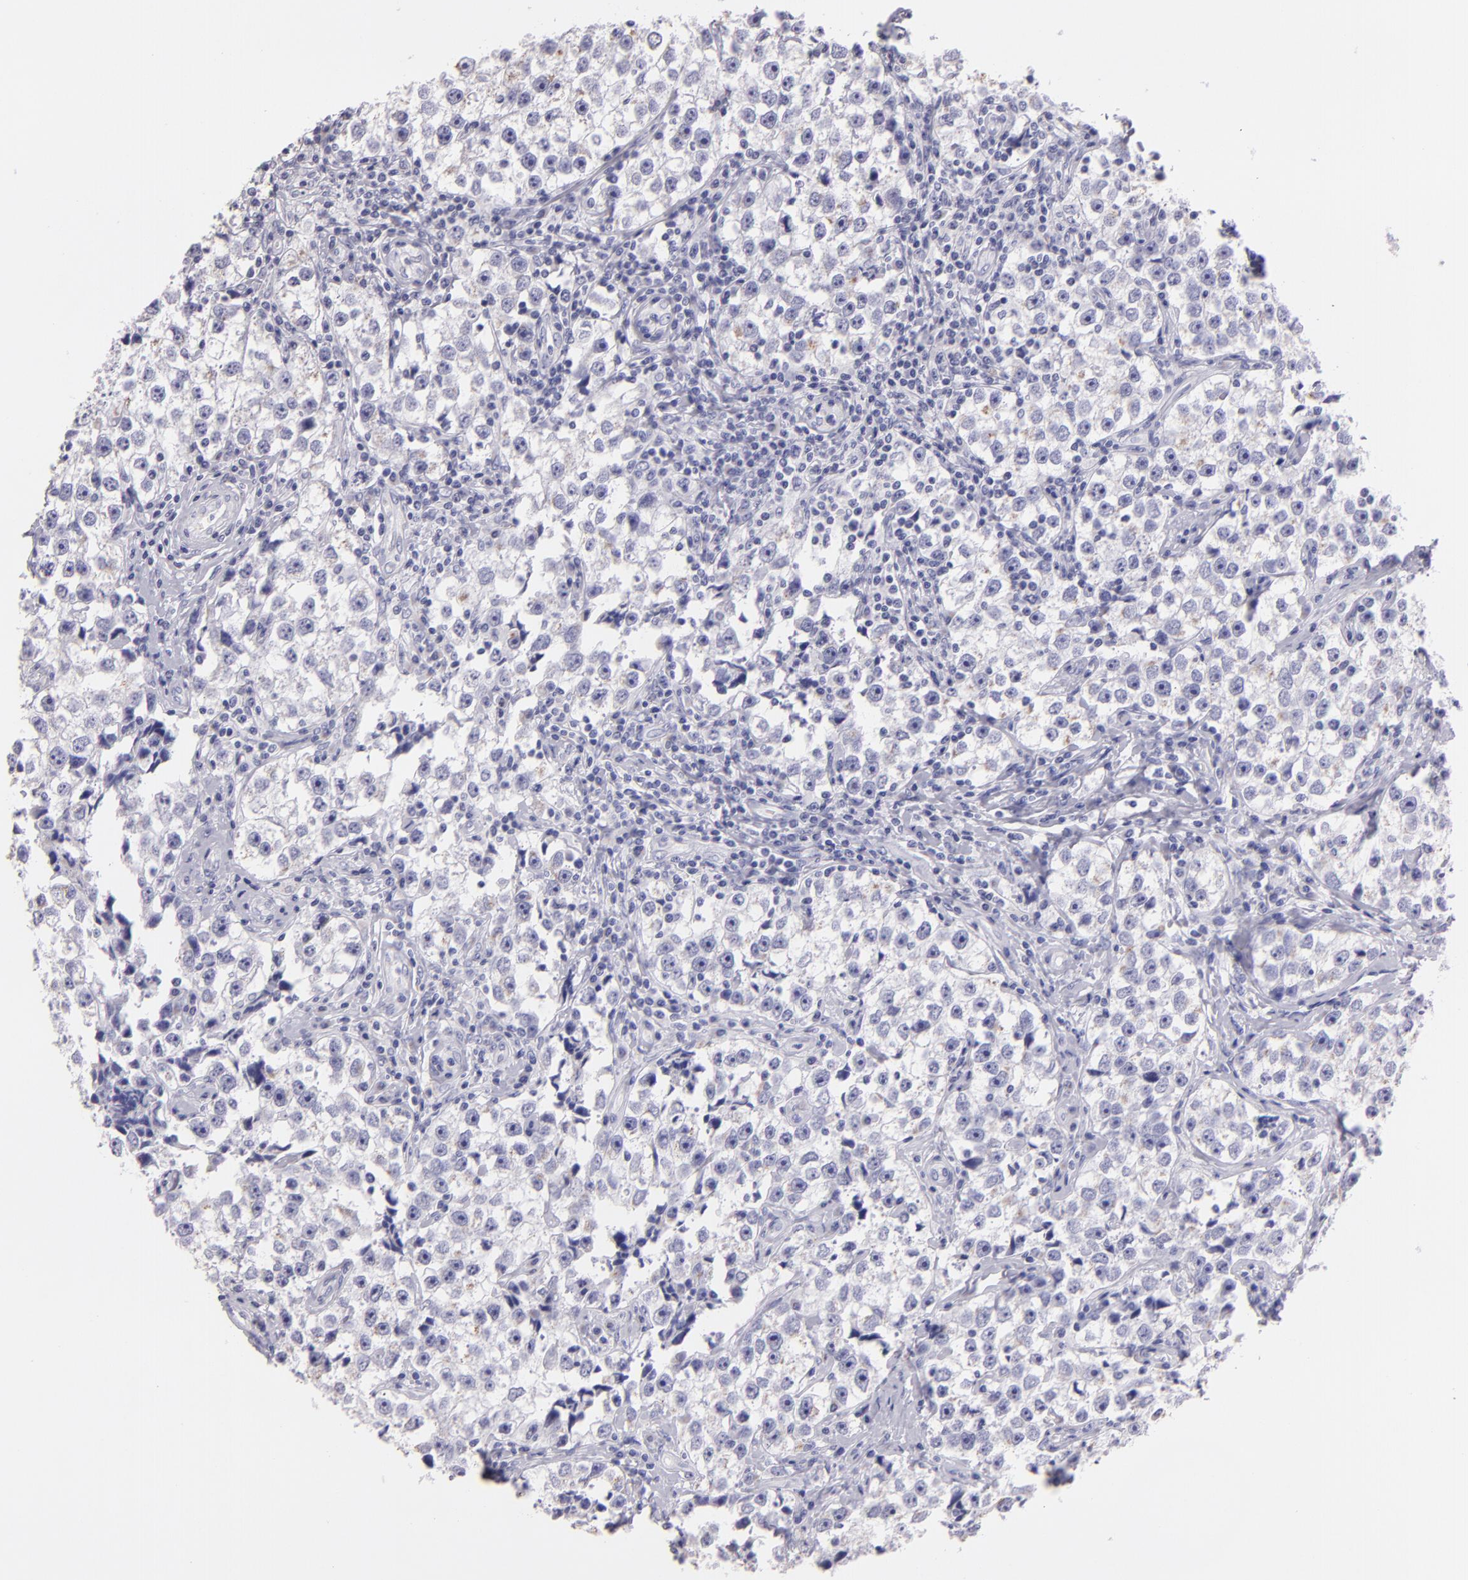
{"staining": {"intensity": "negative", "quantity": "none", "location": "none"}, "tissue": "testis cancer", "cell_type": "Tumor cells", "image_type": "cancer", "snomed": [{"axis": "morphology", "description": "Seminoma, NOS"}, {"axis": "topography", "description": "Testis"}], "caption": "Immunohistochemical staining of seminoma (testis) demonstrates no significant staining in tumor cells.", "gene": "MUC5AC", "patient": {"sex": "male", "age": 32}}